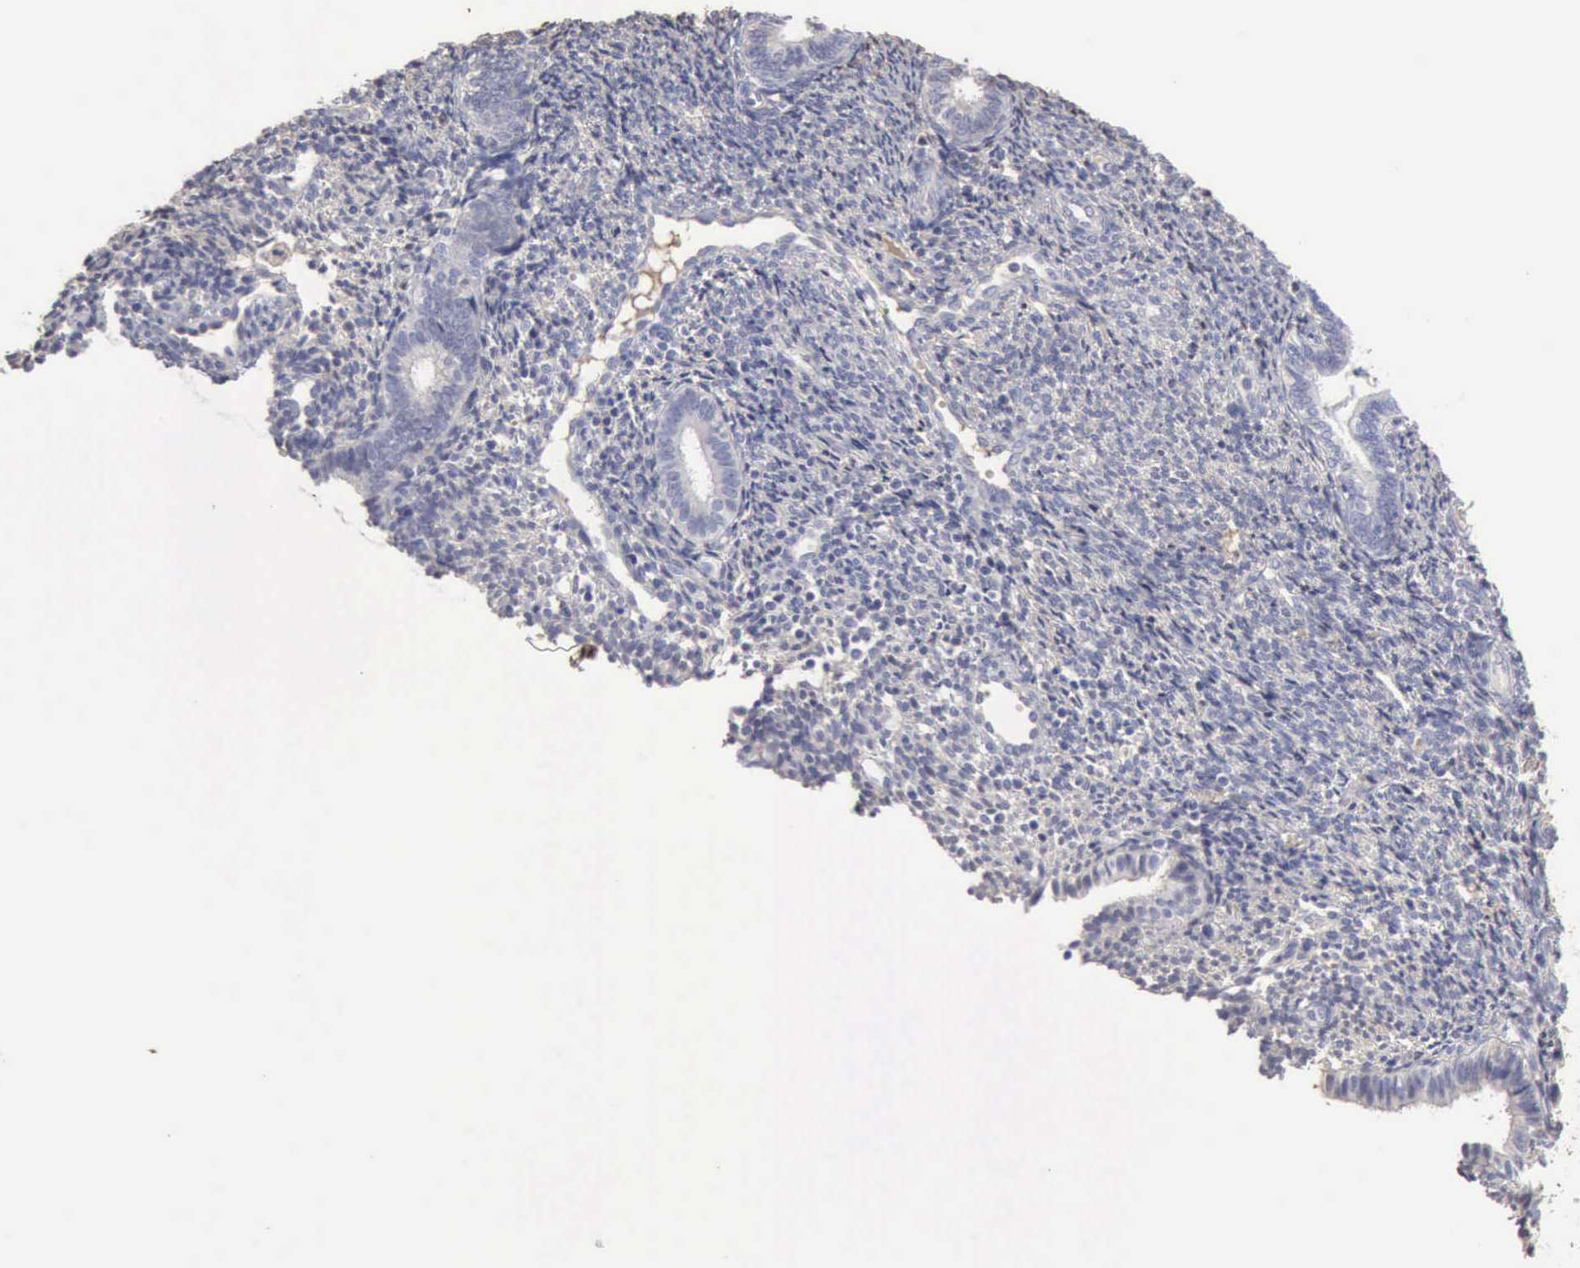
{"staining": {"intensity": "negative", "quantity": "none", "location": "none"}, "tissue": "endometrium", "cell_type": "Cells in endometrial stroma", "image_type": "normal", "snomed": [{"axis": "morphology", "description": "Normal tissue, NOS"}, {"axis": "topography", "description": "Endometrium"}], "caption": "Immunohistochemistry (IHC) photomicrograph of benign human endometrium stained for a protein (brown), which demonstrates no staining in cells in endometrial stroma. Nuclei are stained in blue.", "gene": "SERPINA1", "patient": {"sex": "female", "age": 27}}